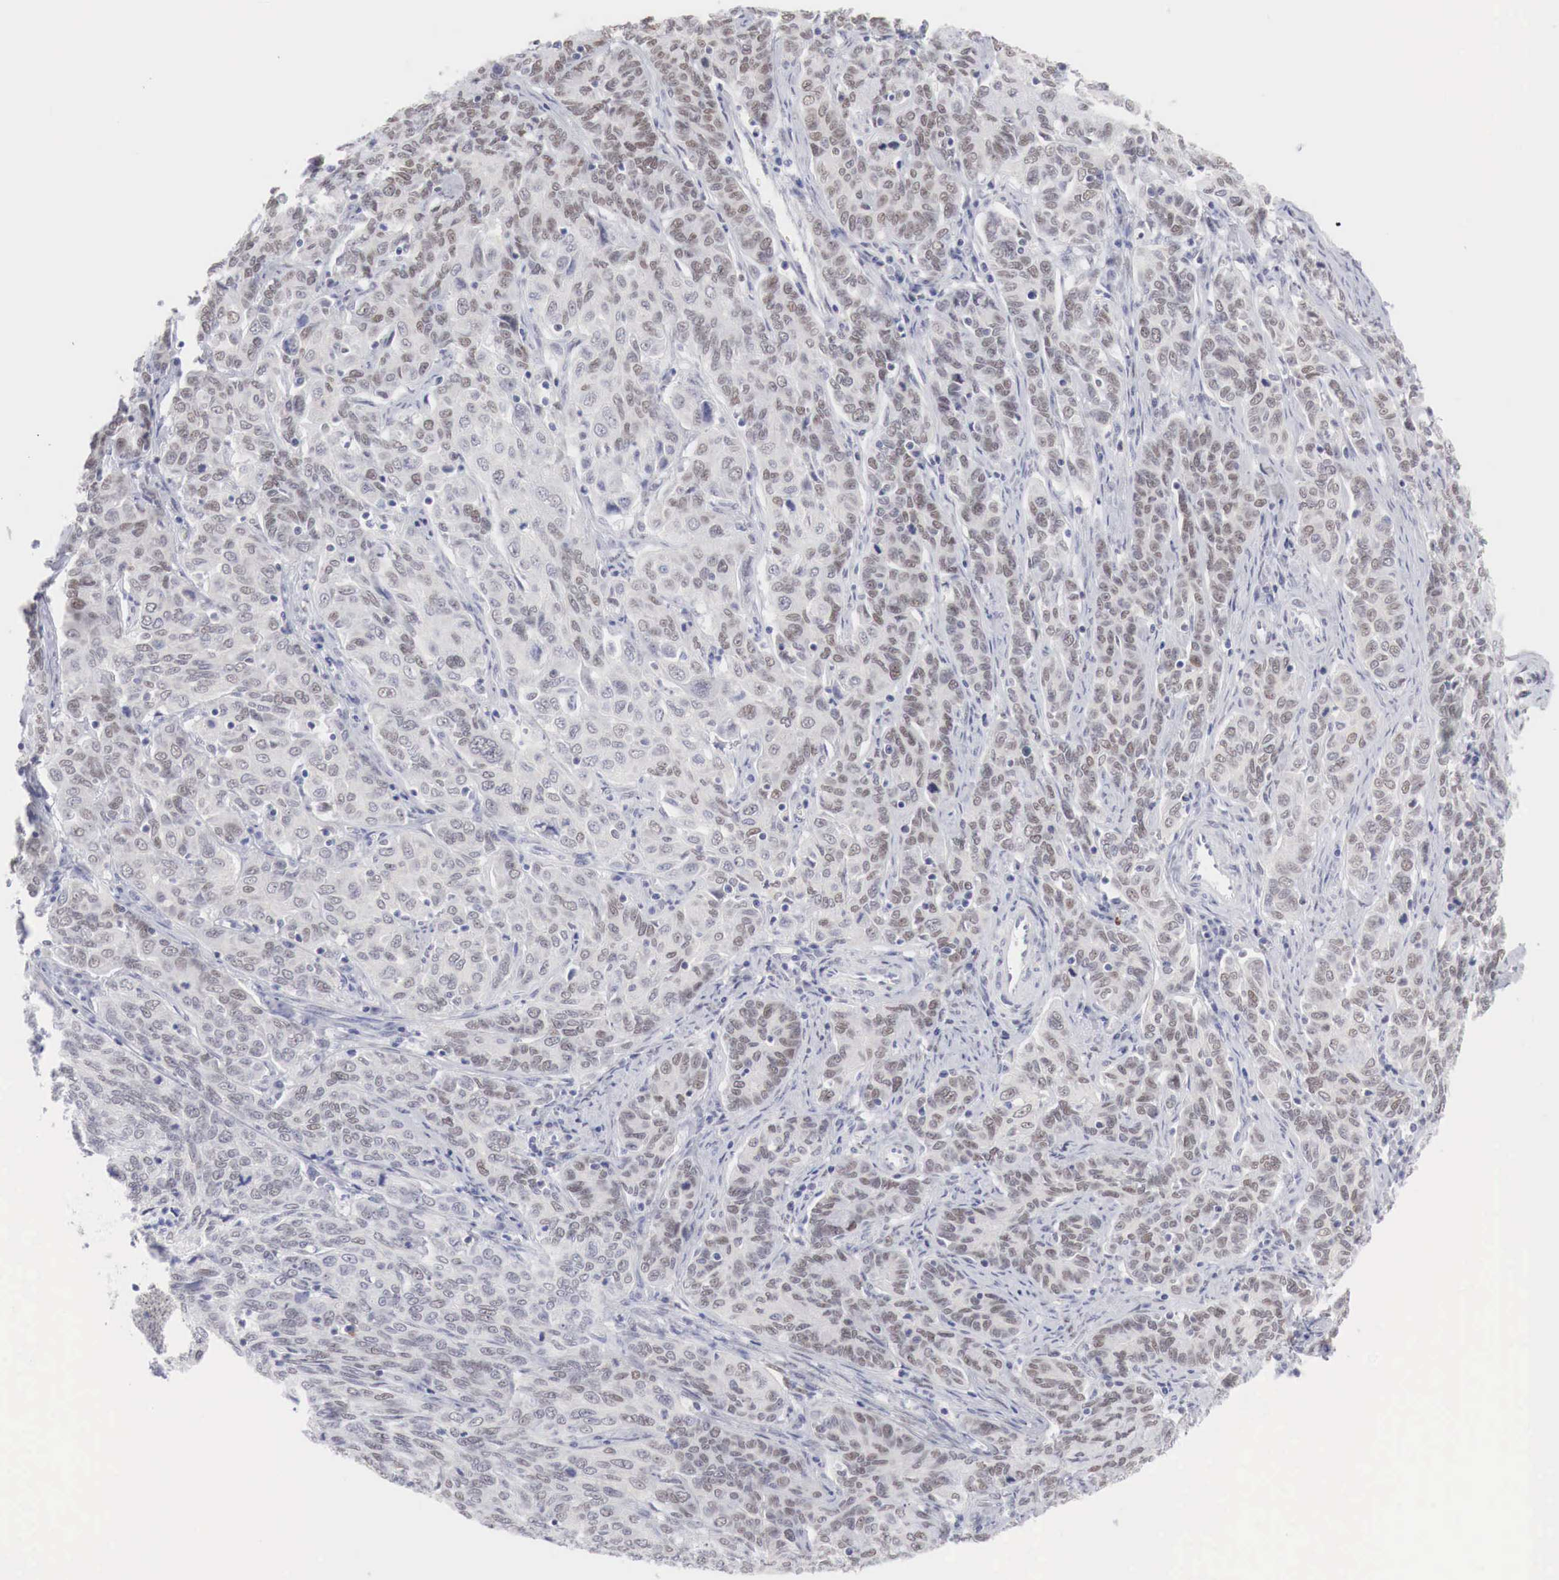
{"staining": {"intensity": "weak", "quantity": "25%-75%", "location": "nuclear"}, "tissue": "cervical cancer", "cell_type": "Tumor cells", "image_type": "cancer", "snomed": [{"axis": "morphology", "description": "Squamous cell carcinoma, NOS"}, {"axis": "topography", "description": "Cervix"}], "caption": "Weak nuclear expression is present in approximately 25%-75% of tumor cells in cervical cancer. Nuclei are stained in blue.", "gene": "FOXP2", "patient": {"sex": "female", "age": 38}}